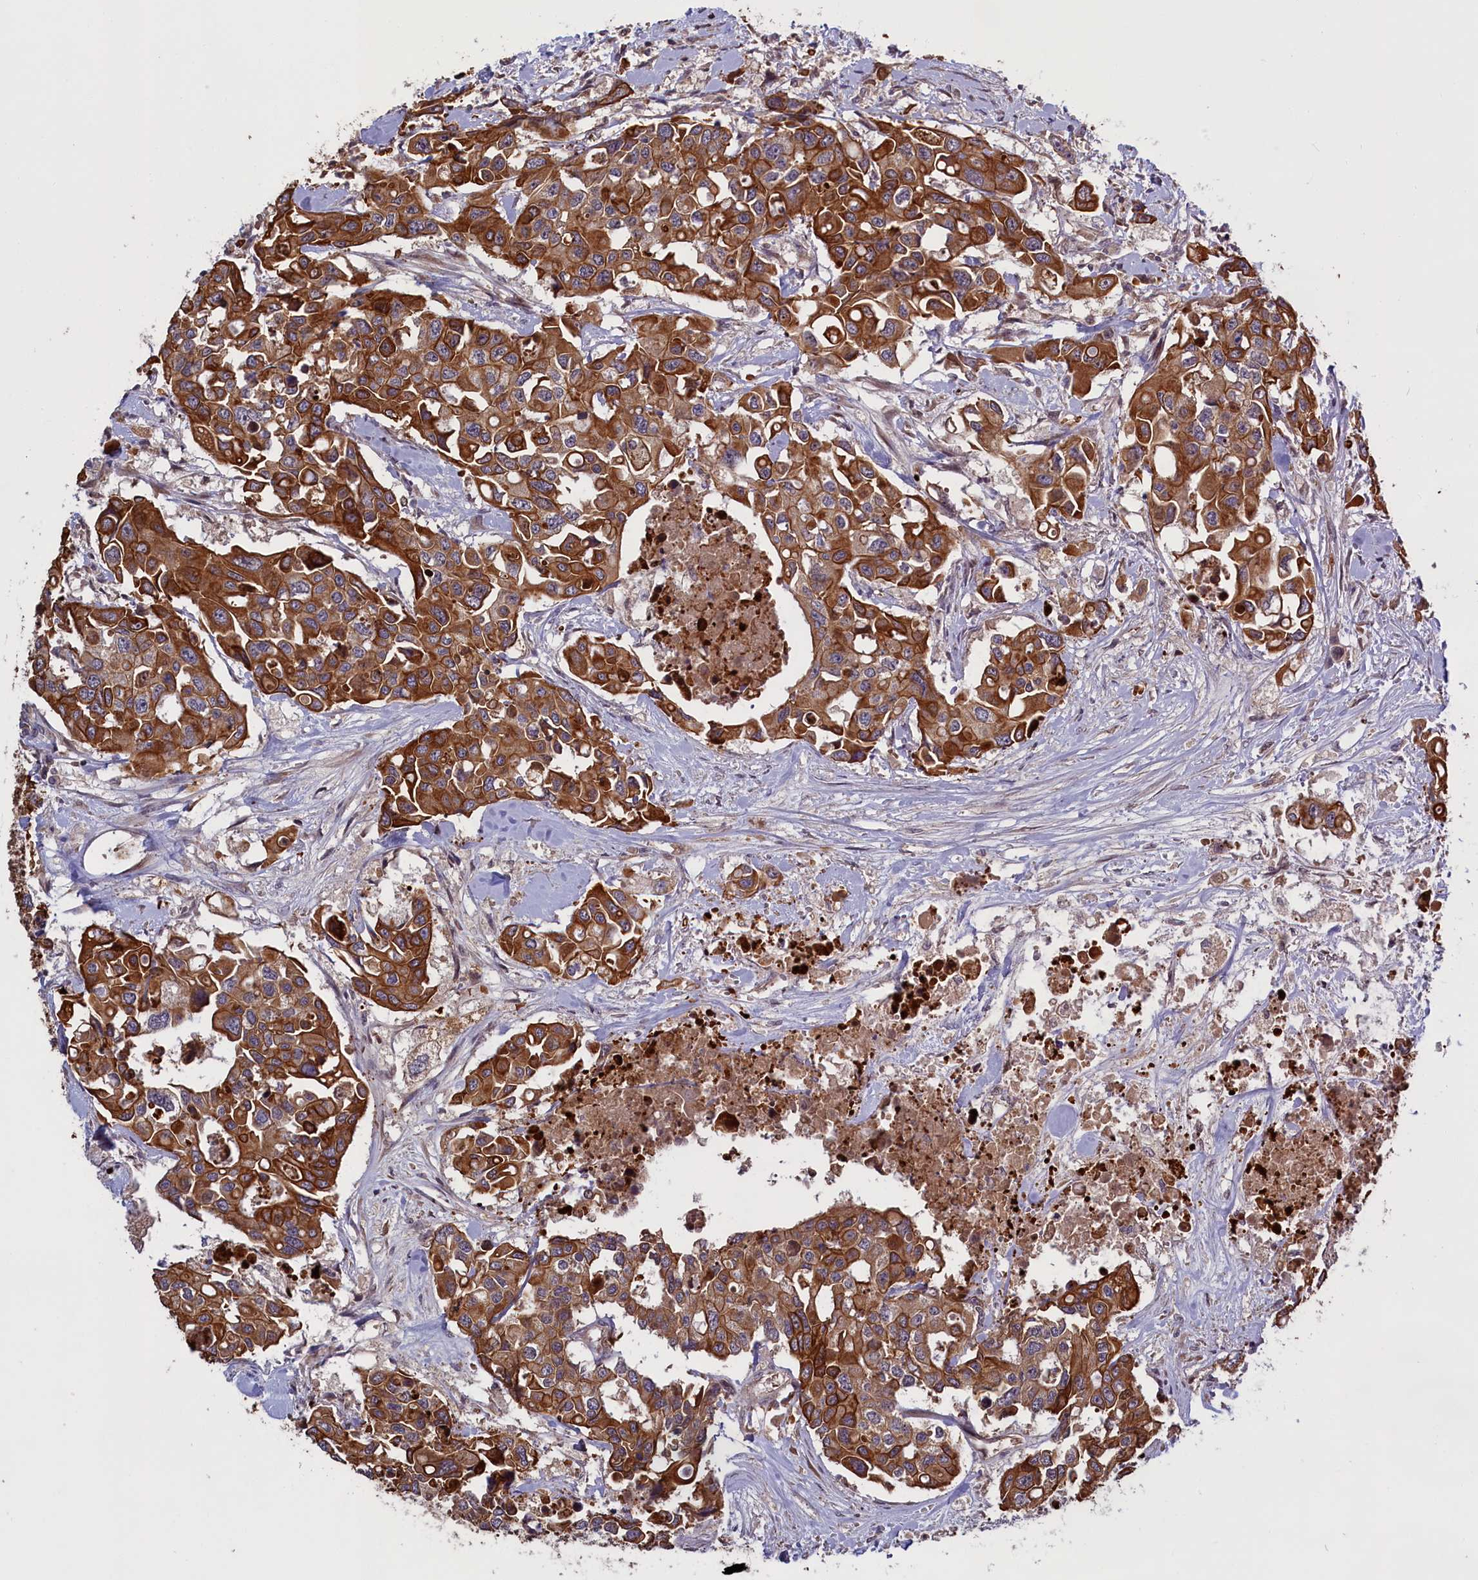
{"staining": {"intensity": "strong", "quantity": ">75%", "location": "cytoplasmic/membranous"}, "tissue": "colorectal cancer", "cell_type": "Tumor cells", "image_type": "cancer", "snomed": [{"axis": "morphology", "description": "Adenocarcinoma, NOS"}, {"axis": "topography", "description": "Colon"}], "caption": "Human colorectal adenocarcinoma stained for a protein (brown) shows strong cytoplasmic/membranous positive positivity in approximately >75% of tumor cells.", "gene": "DENND1B", "patient": {"sex": "male", "age": 77}}